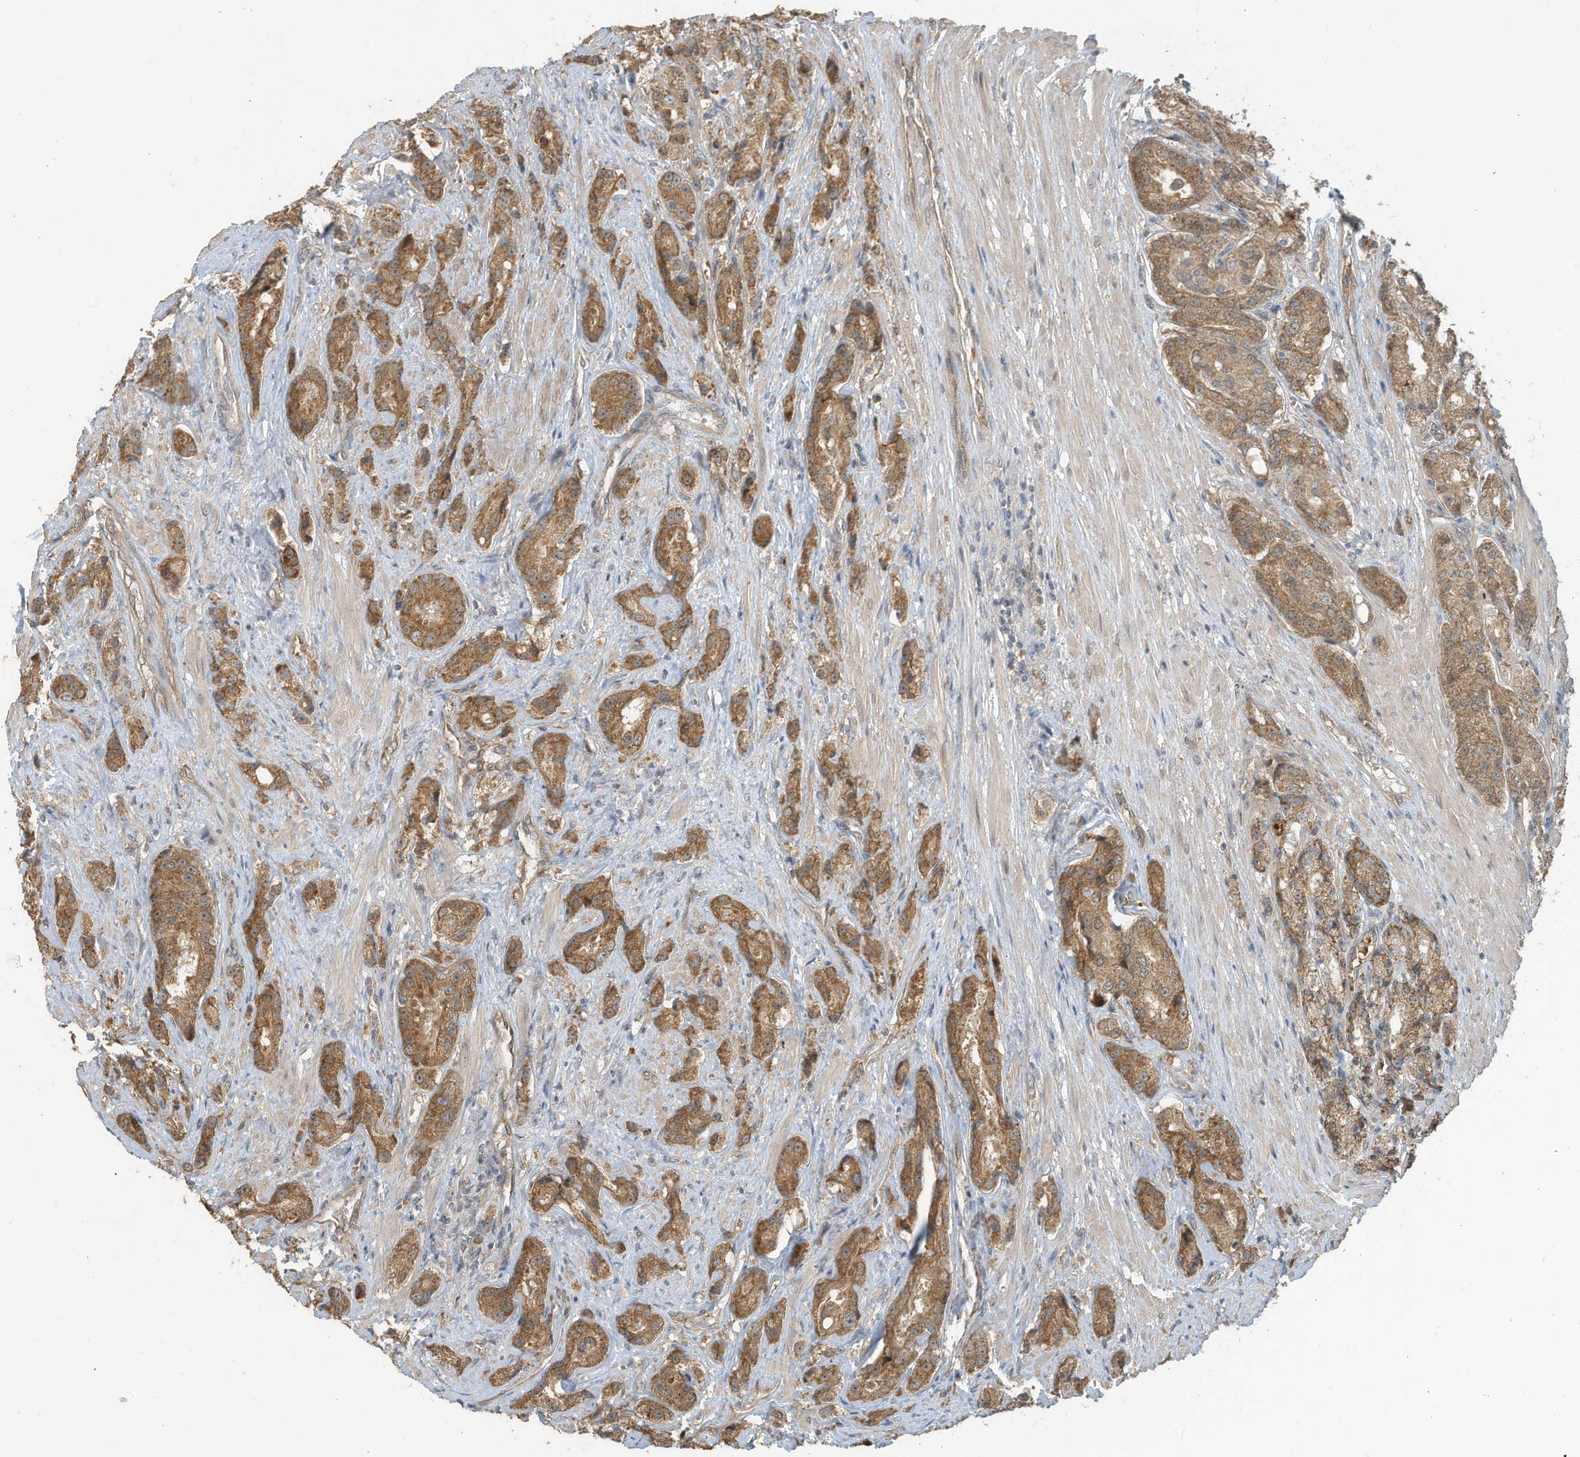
{"staining": {"intensity": "moderate", "quantity": ">75%", "location": "cytoplasmic/membranous"}, "tissue": "prostate cancer", "cell_type": "Tumor cells", "image_type": "cancer", "snomed": [{"axis": "morphology", "description": "Adenocarcinoma, High grade"}, {"axis": "topography", "description": "Prostate"}], "caption": "Tumor cells reveal medium levels of moderate cytoplasmic/membranous staining in about >75% of cells in prostate cancer (adenocarcinoma (high-grade)).", "gene": "ERI2", "patient": {"sex": "male", "age": 60}}